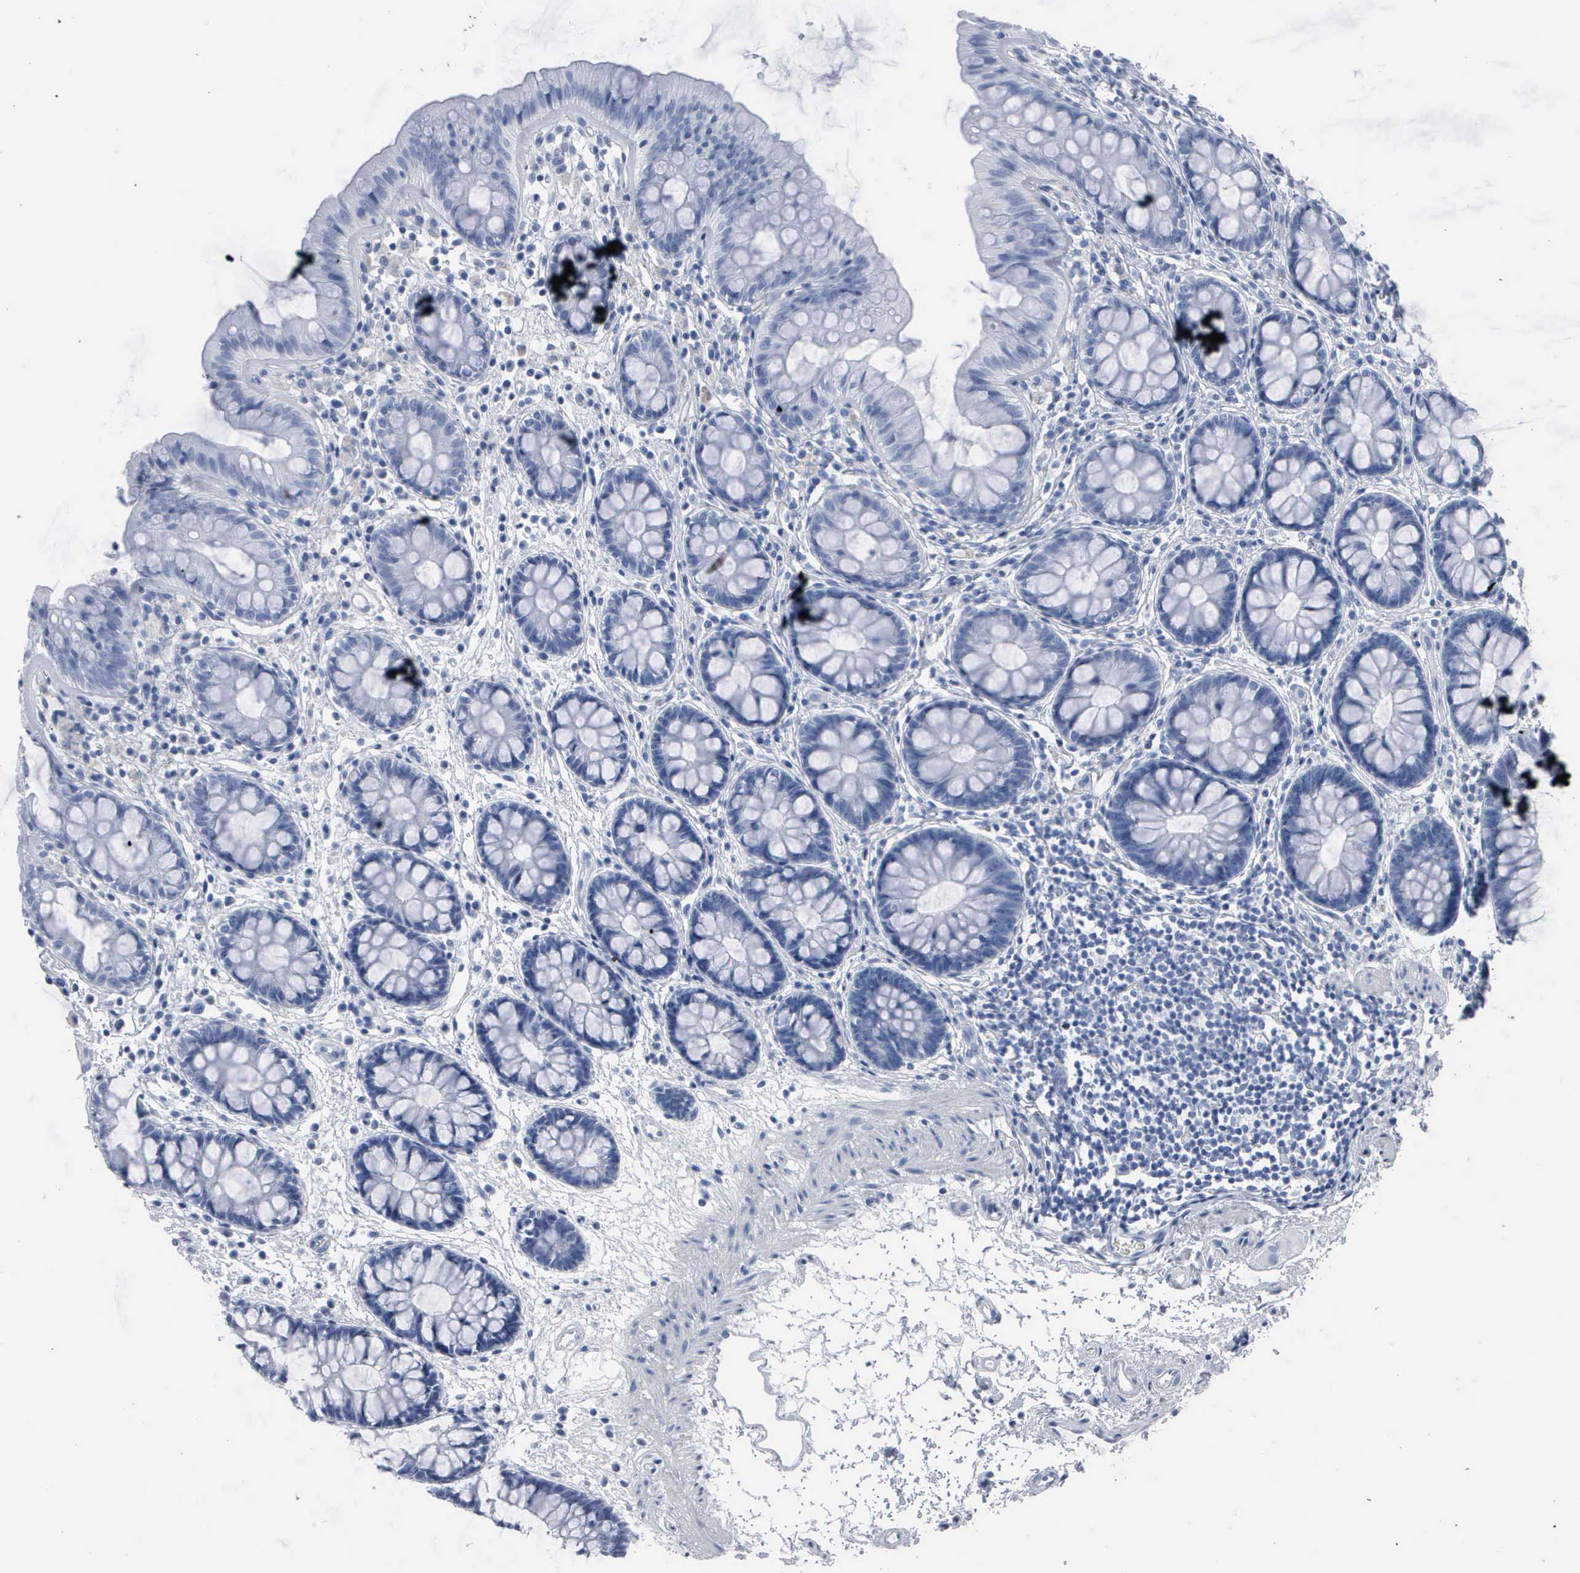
{"staining": {"intensity": "negative", "quantity": "none", "location": "none"}, "tissue": "colon", "cell_type": "Endothelial cells", "image_type": "normal", "snomed": [{"axis": "morphology", "description": "Normal tissue, NOS"}, {"axis": "topography", "description": "Colon"}], "caption": "IHC image of benign colon stained for a protein (brown), which reveals no expression in endothelial cells.", "gene": "DMD", "patient": {"sex": "female", "age": 52}}